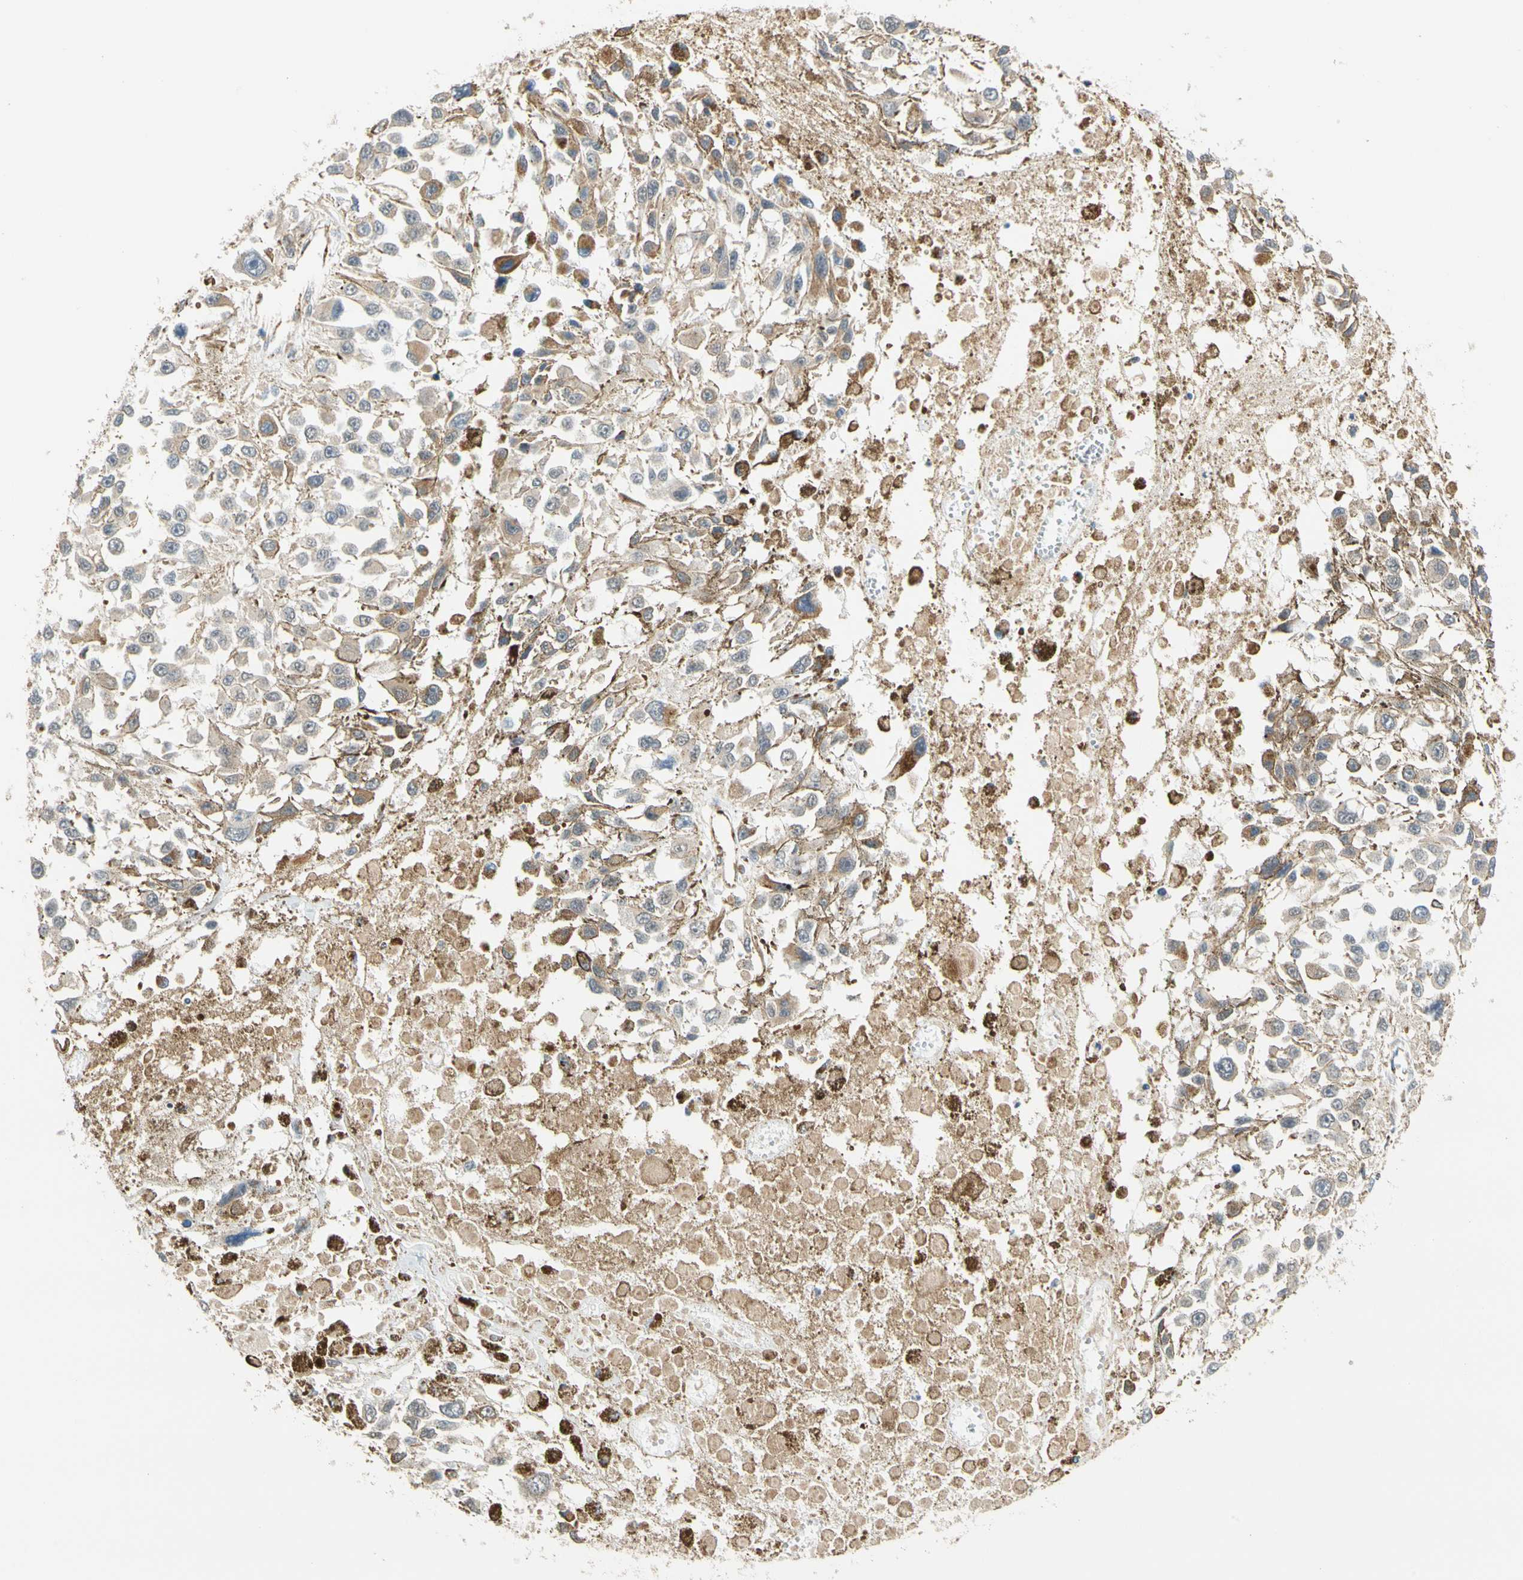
{"staining": {"intensity": "weak", "quantity": ">75%", "location": "cytoplasmic/membranous"}, "tissue": "melanoma", "cell_type": "Tumor cells", "image_type": "cancer", "snomed": [{"axis": "morphology", "description": "Malignant melanoma, Metastatic site"}, {"axis": "topography", "description": "Lymph node"}], "caption": "Weak cytoplasmic/membranous staining is present in approximately >75% of tumor cells in melanoma.", "gene": "SFXN3", "patient": {"sex": "male", "age": 59}}